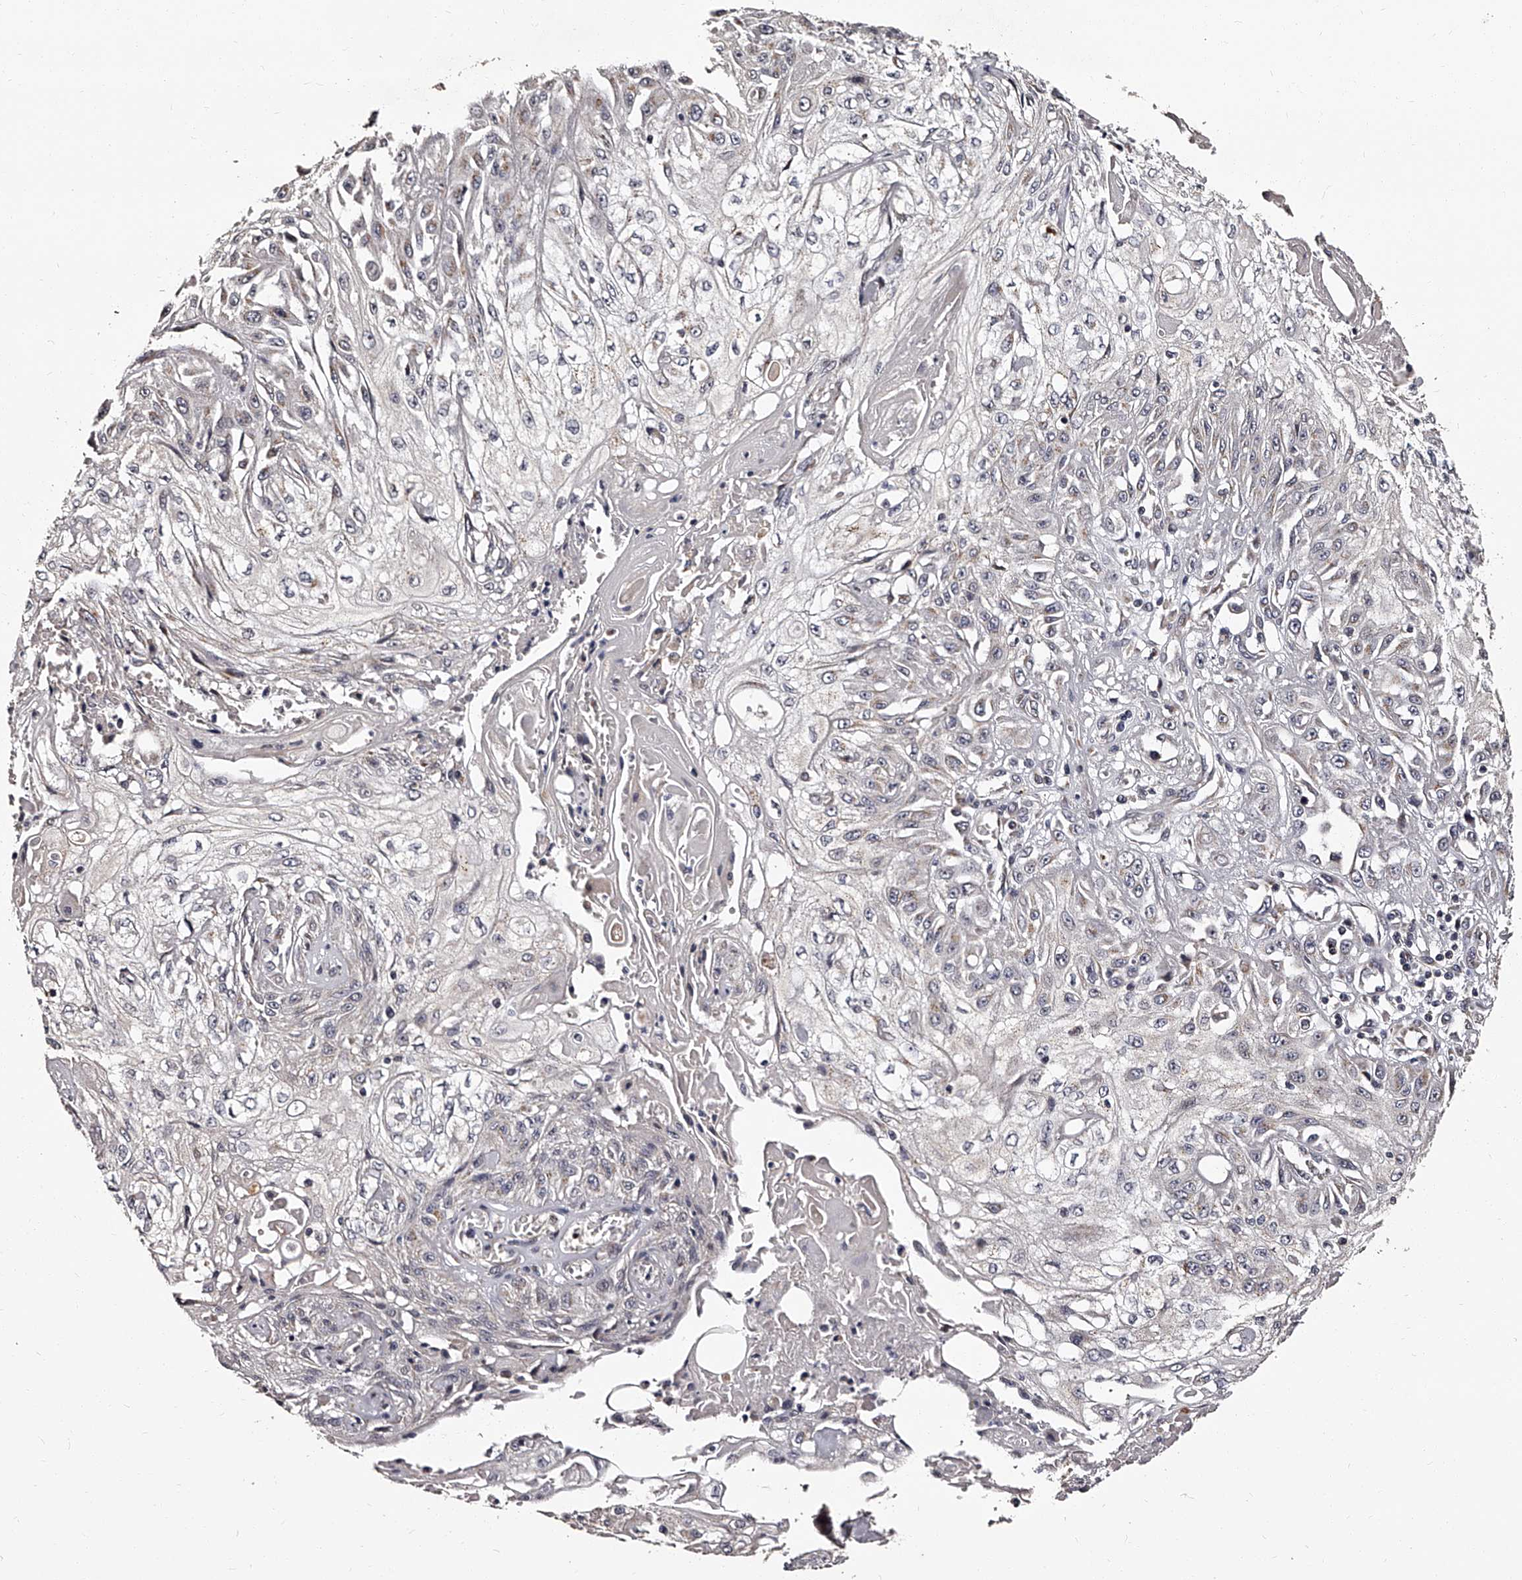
{"staining": {"intensity": "negative", "quantity": "none", "location": "none"}, "tissue": "skin cancer", "cell_type": "Tumor cells", "image_type": "cancer", "snomed": [{"axis": "morphology", "description": "Squamous cell carcinoma, NOS"}, {"axis": "morphology", "description": "Squamous cell carcinoma, metastatic, NOS"}, {"axis": "topography", "description": "Skin"}, {"axis": "topography", "description": "Lymph node"}], "caption": "Tumor cells show no significant protein staining in skin metastatic squamous cell carcinoma.", "gene": "RSC1A1", "patient": {"sex": "male", "age": 75}}